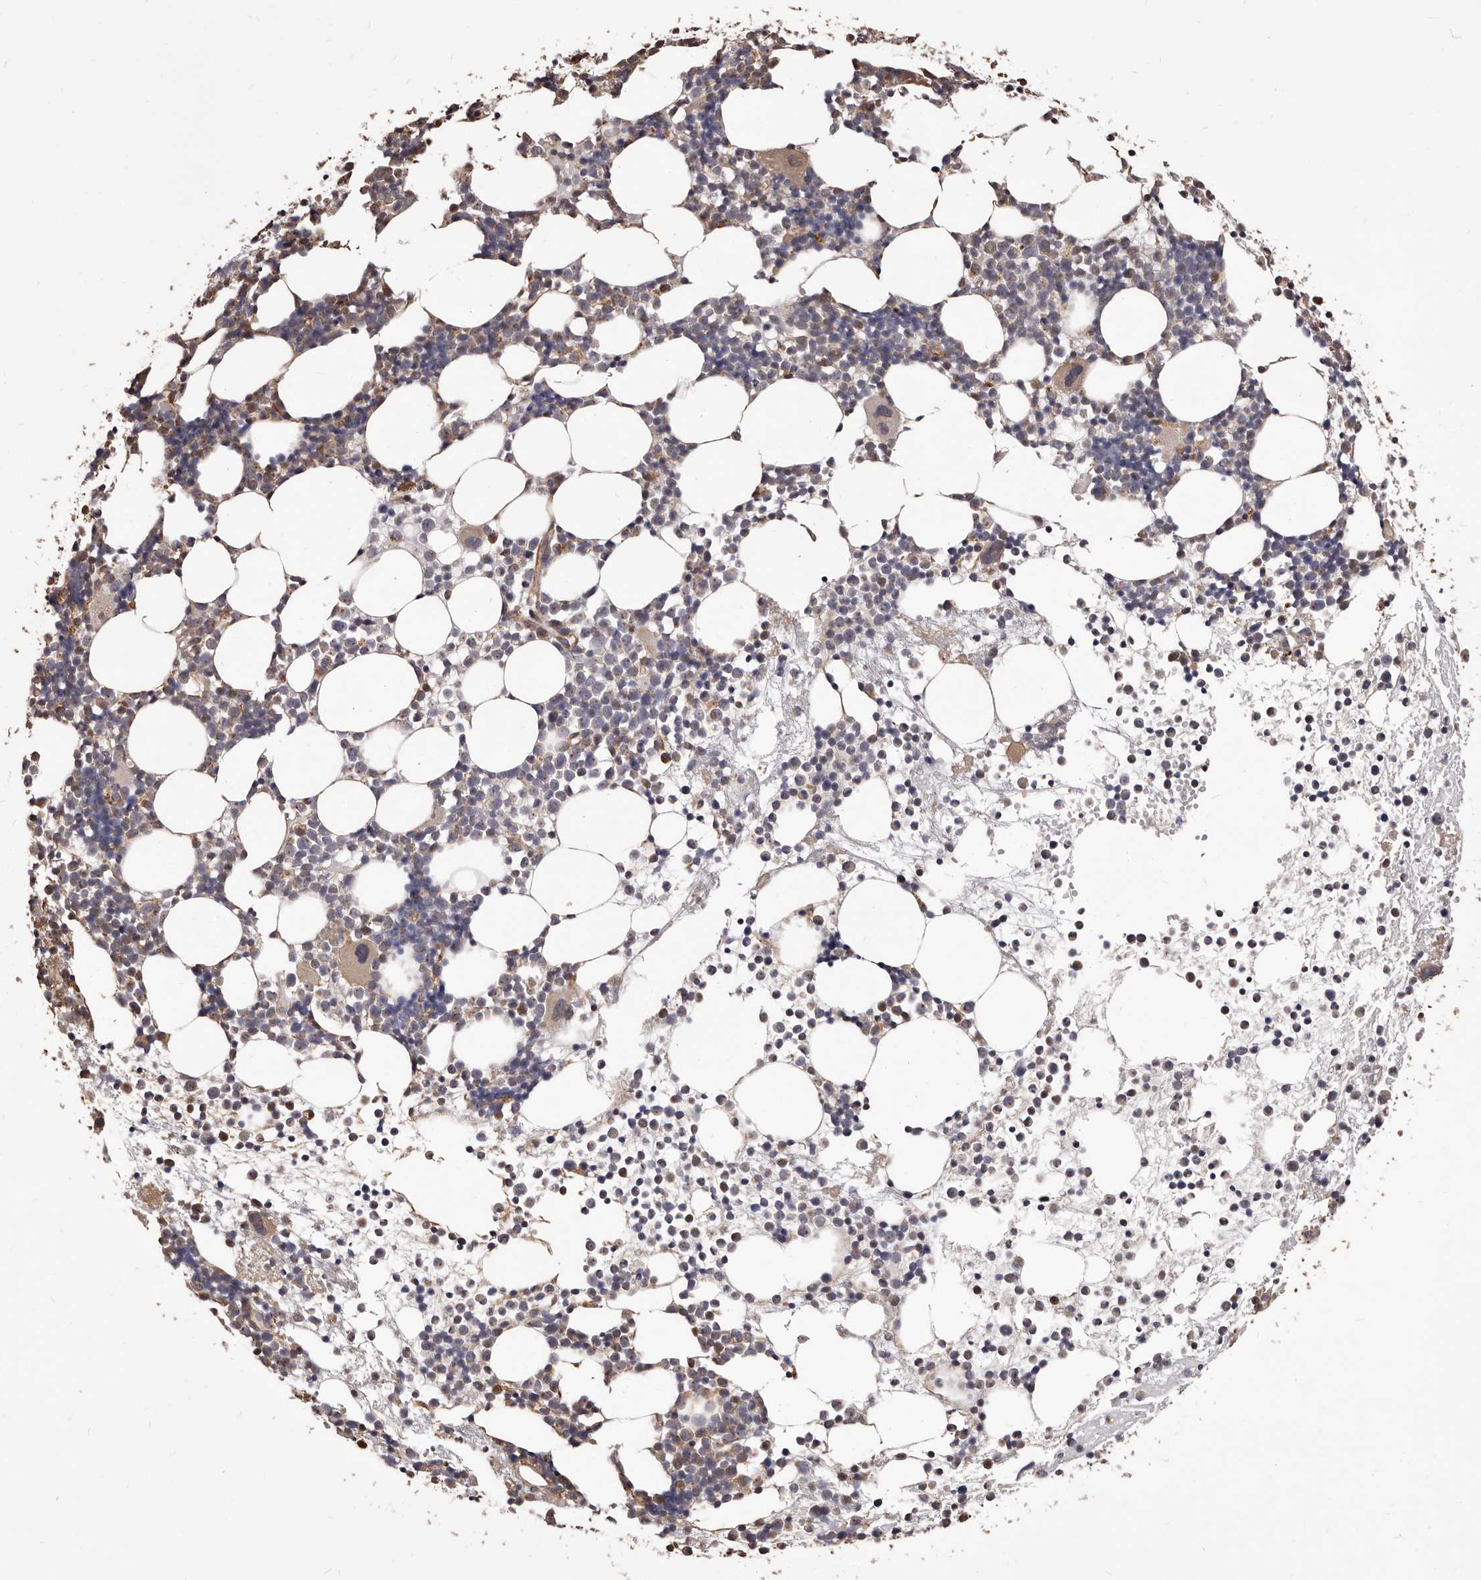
{"staining": {"intensity": "weak", "quantity": "<25%", "location": "cytoplasmic/membranous"}, "tissue": "bone marrow", "cell_type": "Hematopoietic cells", "image_type": "normal", "snomed": [{"axis": "morphology", "description": "Normal tissue, NOS"}, {"axis": "topography", "description": "Bone marrow"}], "caption": "IHC histopathology image of normal human bone marrow stained for a protein (brown), which shows no staining in hematopoietic cells.", "gene": "ALPK1", "patient": {"sex": "female", "age": 57}}